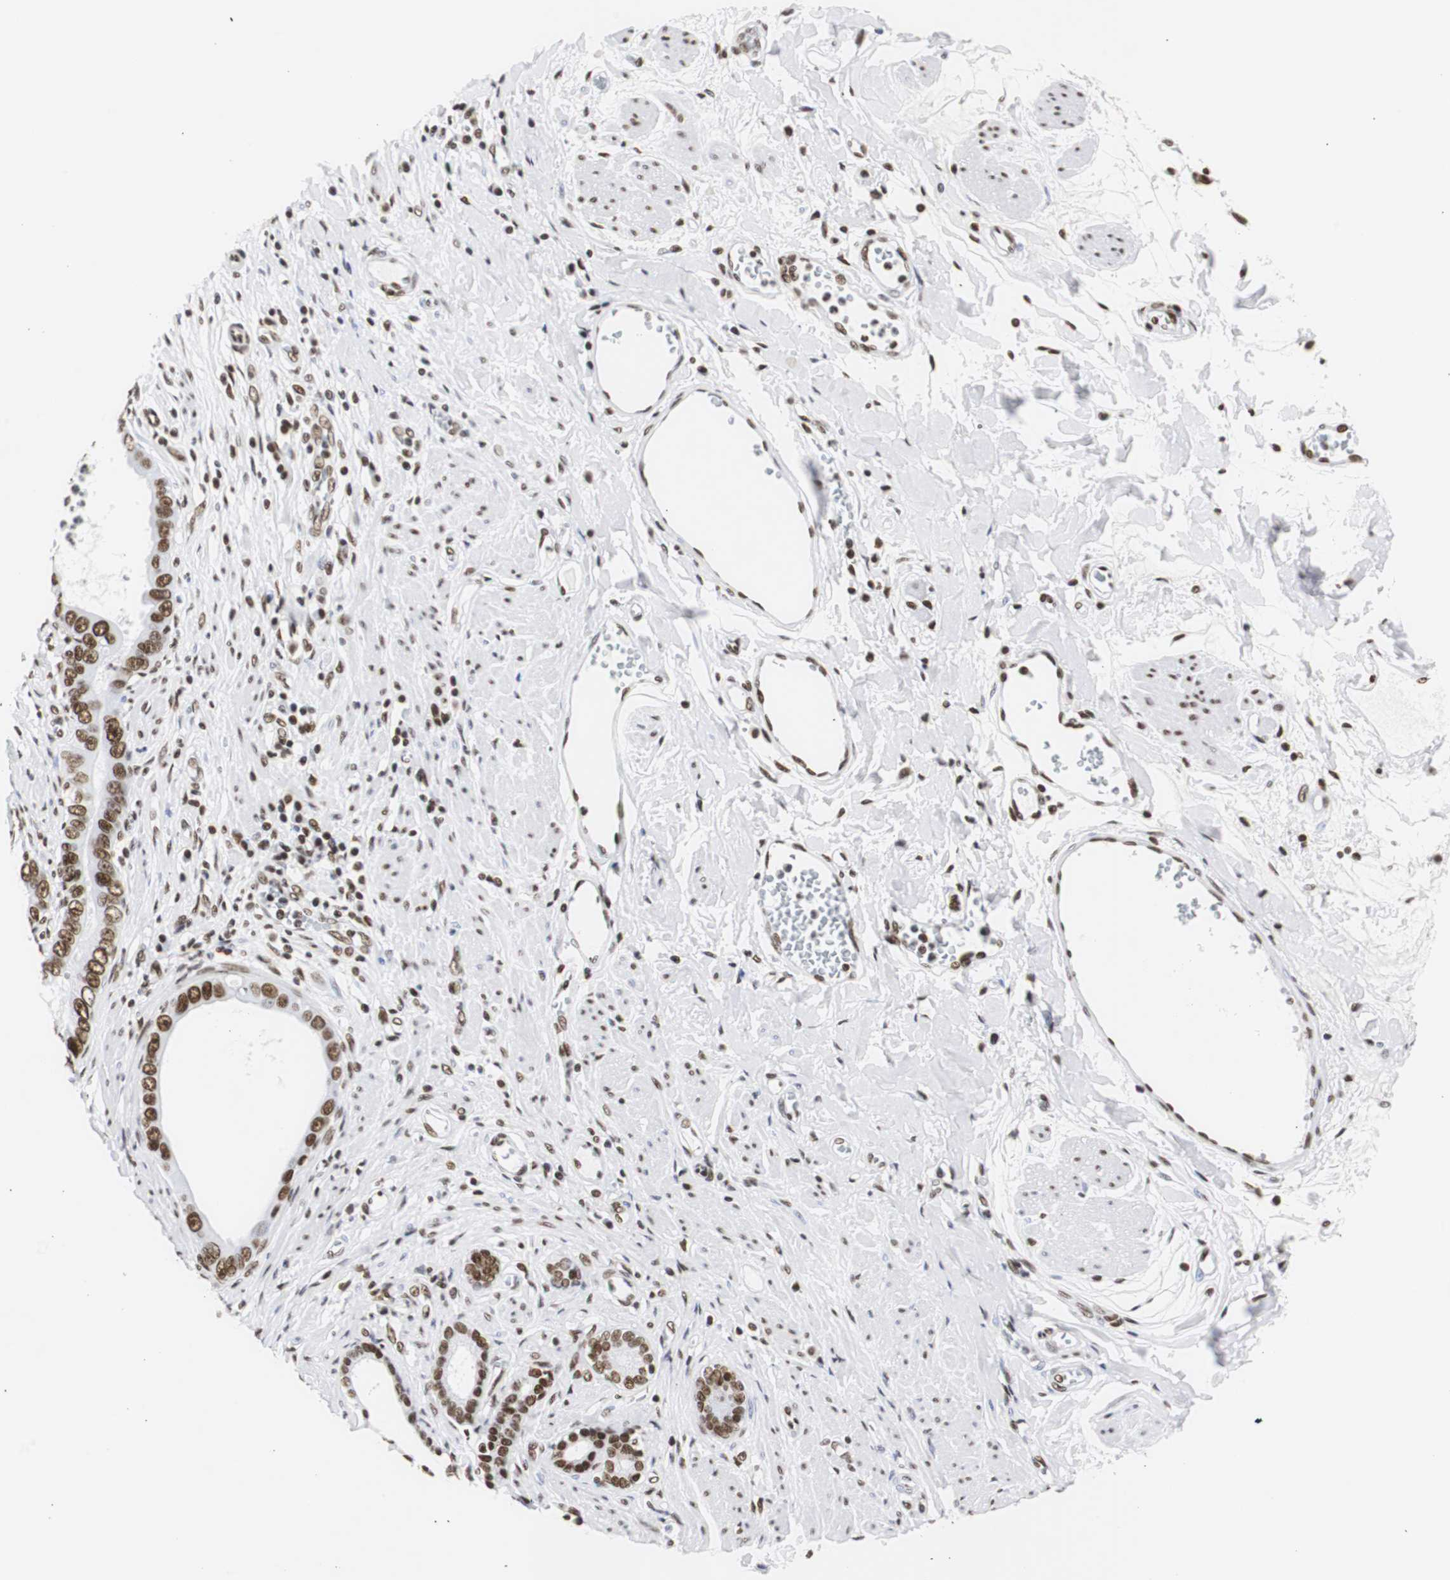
{"staining": {"intensity": "strong", "quantity": ">75%", "location": "nuclear"}, "tissue": "pancreatic cancer", "cell_type": "Tumor cells", "image_type": "cancer", "snomed": [{"axis": "morphology", "description": "Normal tissue, NOS"}, {"axis": "topography", "description": "Lymph node"}], "caption": "About >75% of tumor cells in pancreatic cancer show strong nuclear protein positivity as visualized by brown immunohistochemical staining.", "gene": "HNRNPH2", "patient": {"sex": "male", "age": 50}}